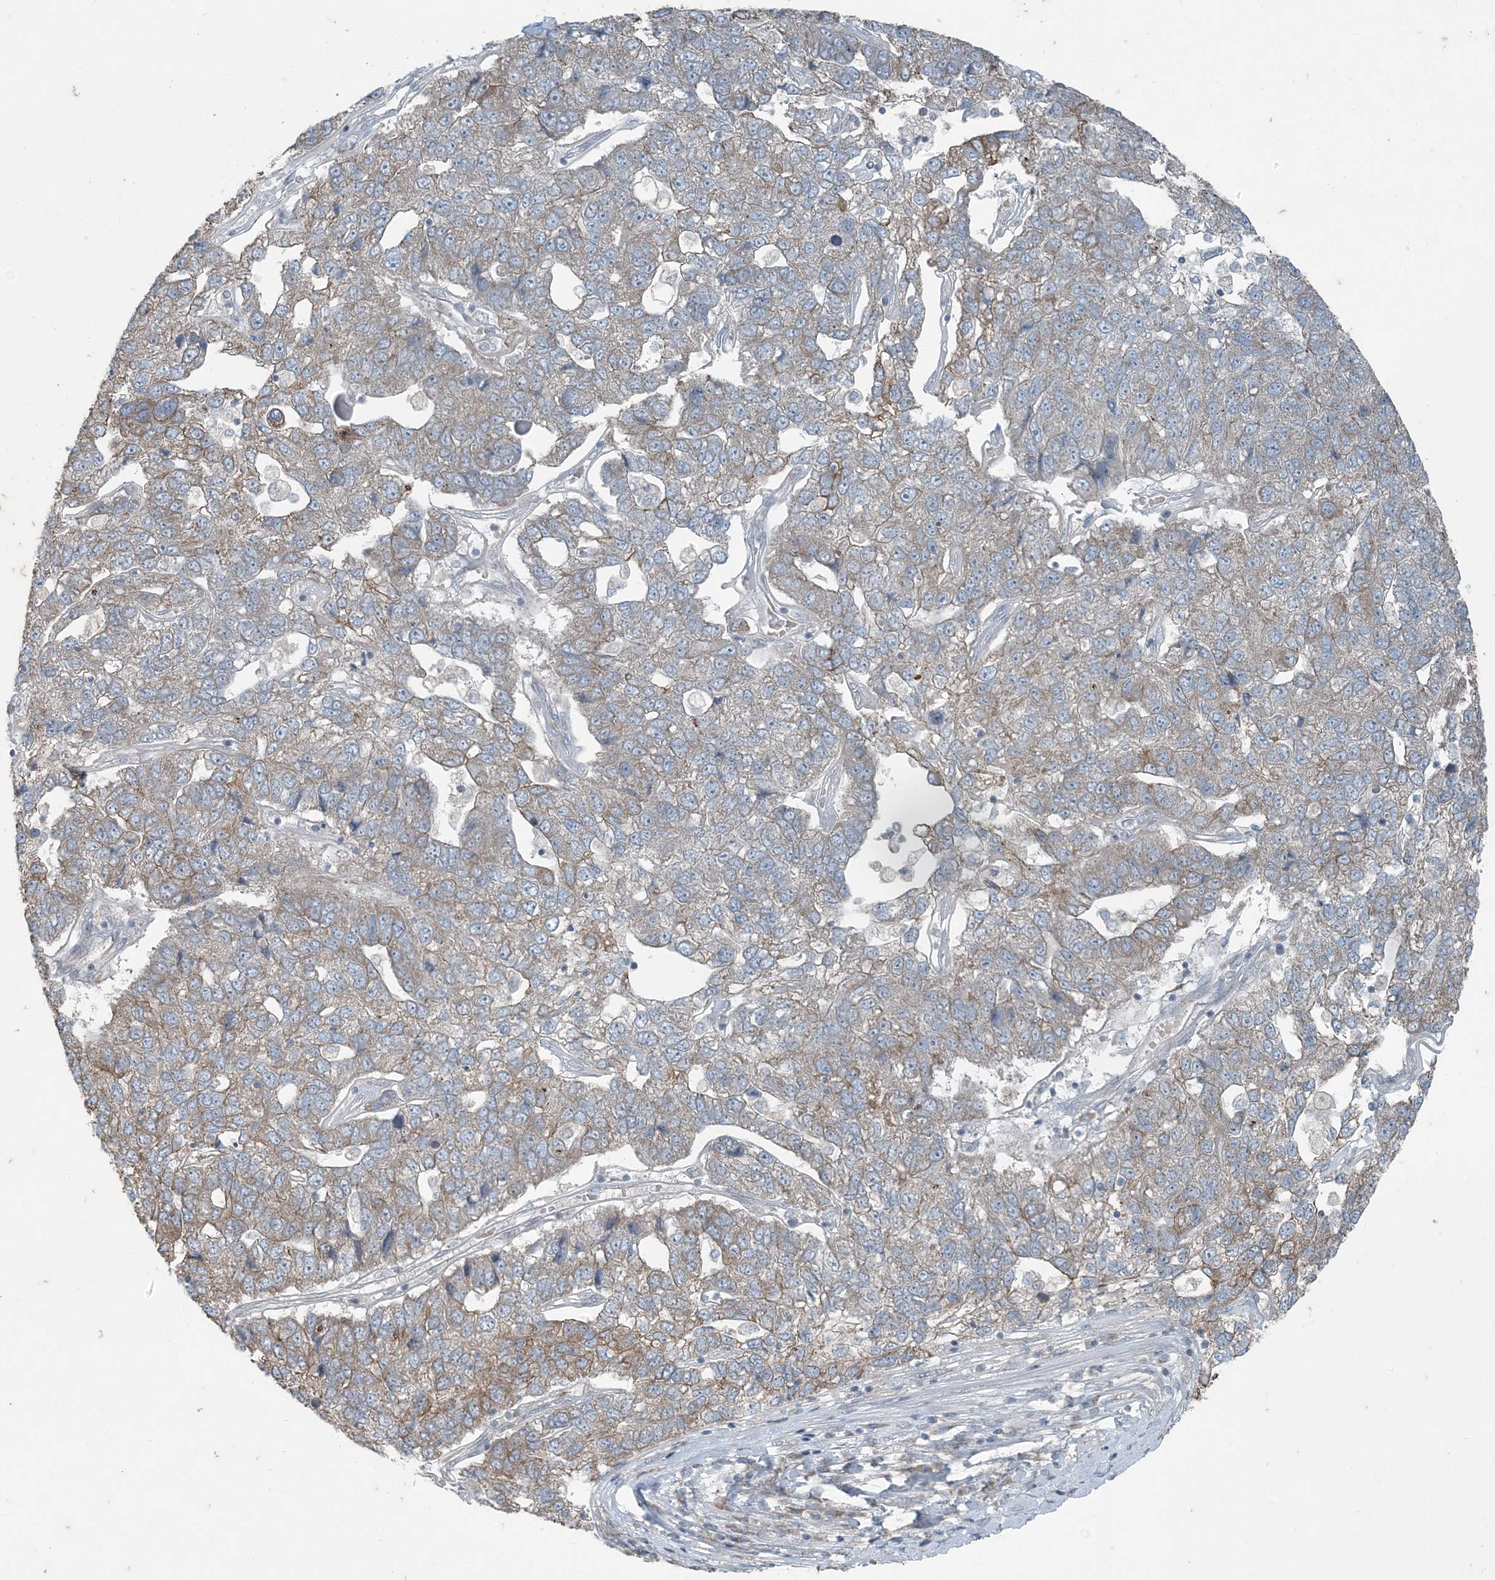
{"staining": {"intensity": "weak", "quantity": ">75%", "location": "cytoplasmic/membranous"}, "tissue": "pancreatic cancer", "cell_type": "Tumor cells", "image_type": "cancer", "snomed": [{"axis": "morphology", "description": "Adenocarcinoma, NOS"}, {"axis": "topography", "description": "Pancreas"}], "caption": "Immunohistochemistry staining of pancreatic cancer, which shows low levels of weak cytoplasmic/membranous positivity in about >75% of tumor cells indicating weak cytoplasmic/membranous protein staining. The staining was performed using DAB (brown) for protein detection and nuclei were counterstained in hematoxylin (blue).", "gene": "PC", "patient": {"sex": "female", "age": 61}}